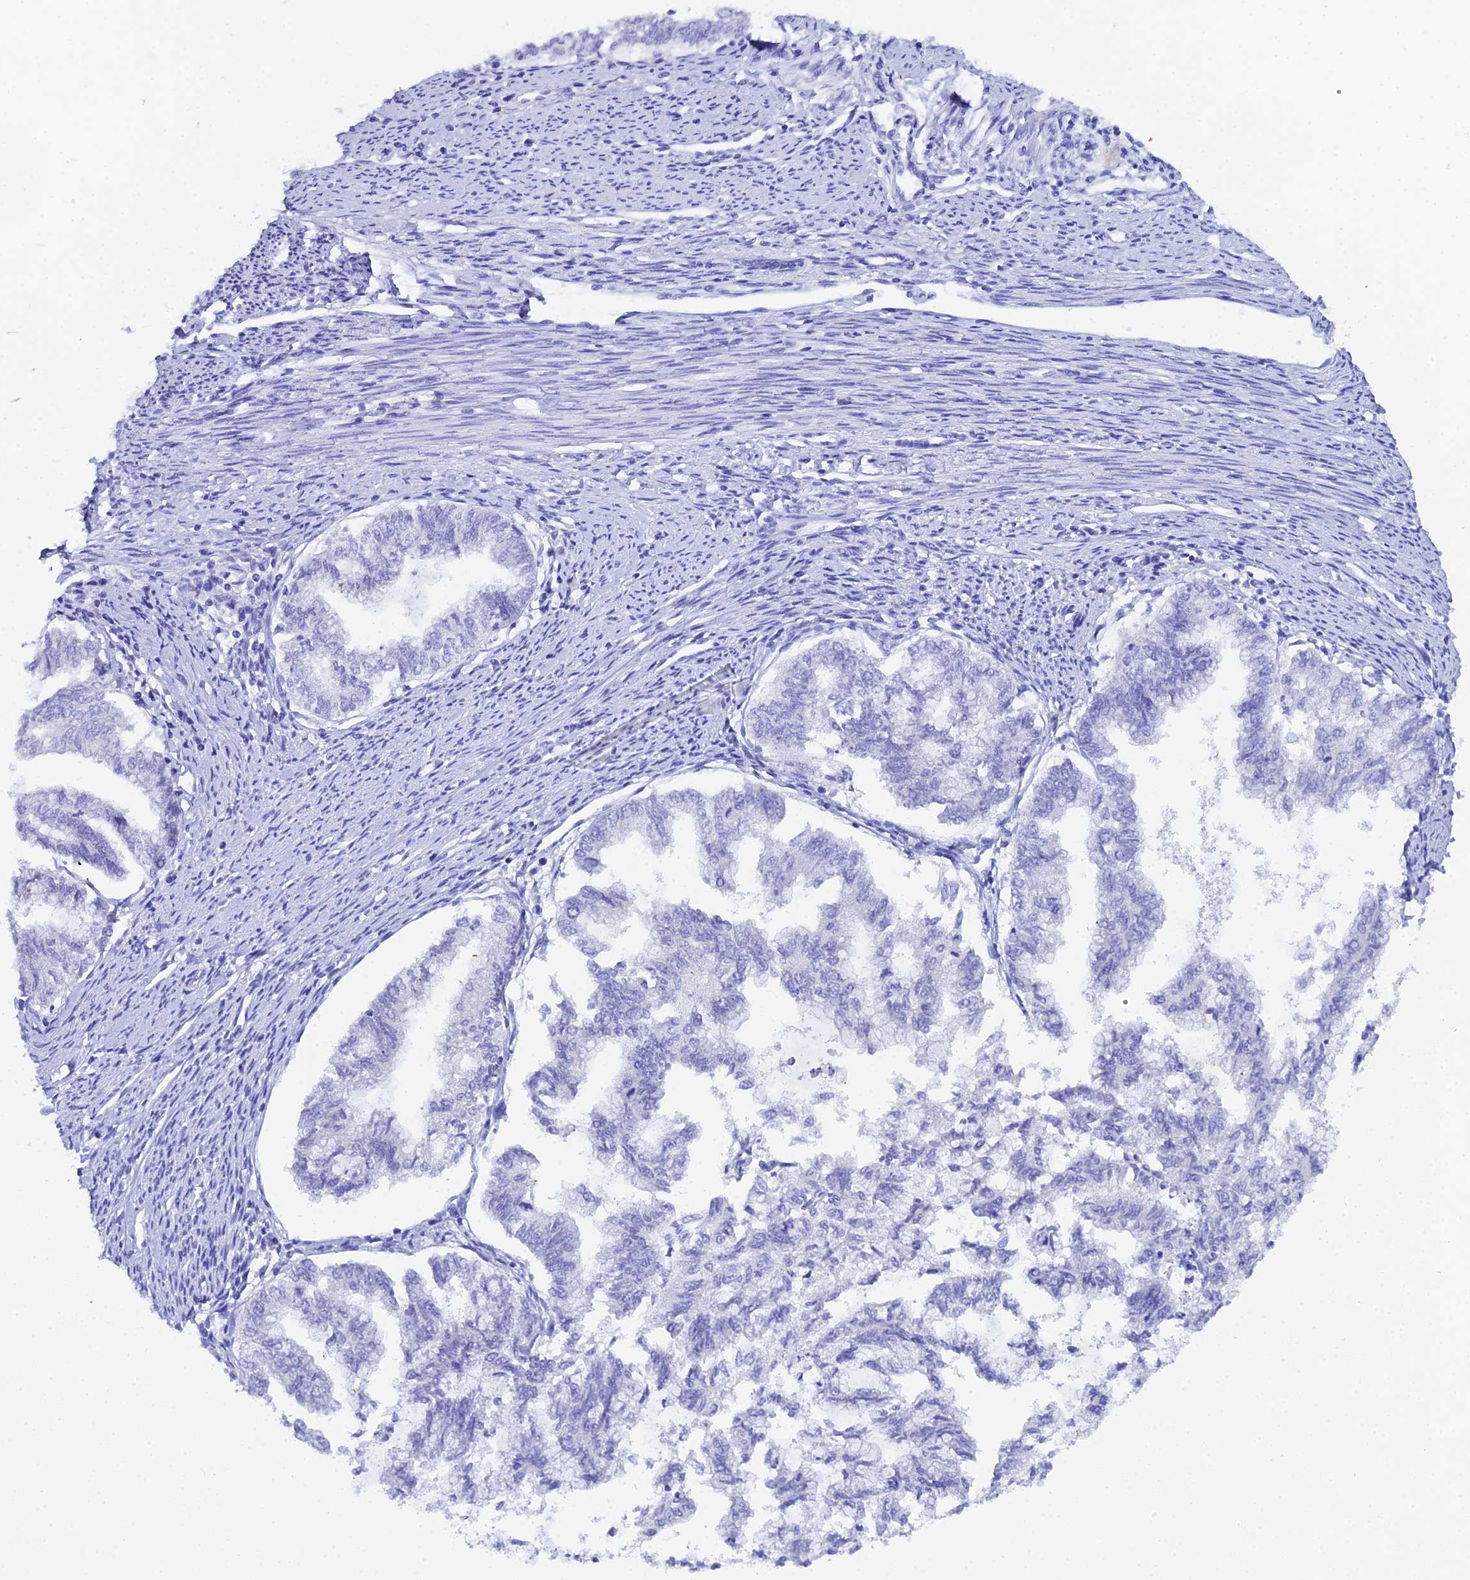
{"staining": {"intensity": "negative", "quantity": "none", "location": "none"}, "tissue": "endometrial cancer", "cell_type": "Tumor cells", "image_type": "cancer", "snomed": [{"axis": "morphology", "description": "Adenocarcinoma, NOS"}, {"axis": "topography", "description": "Endometrium"}], "caption": "Immunohistochemistry of human adenocarcinoma (endometrial) shows no expression in tumor cells.", "gene": "CELA3A", "patient": {"sex": "female", "age": 79}}